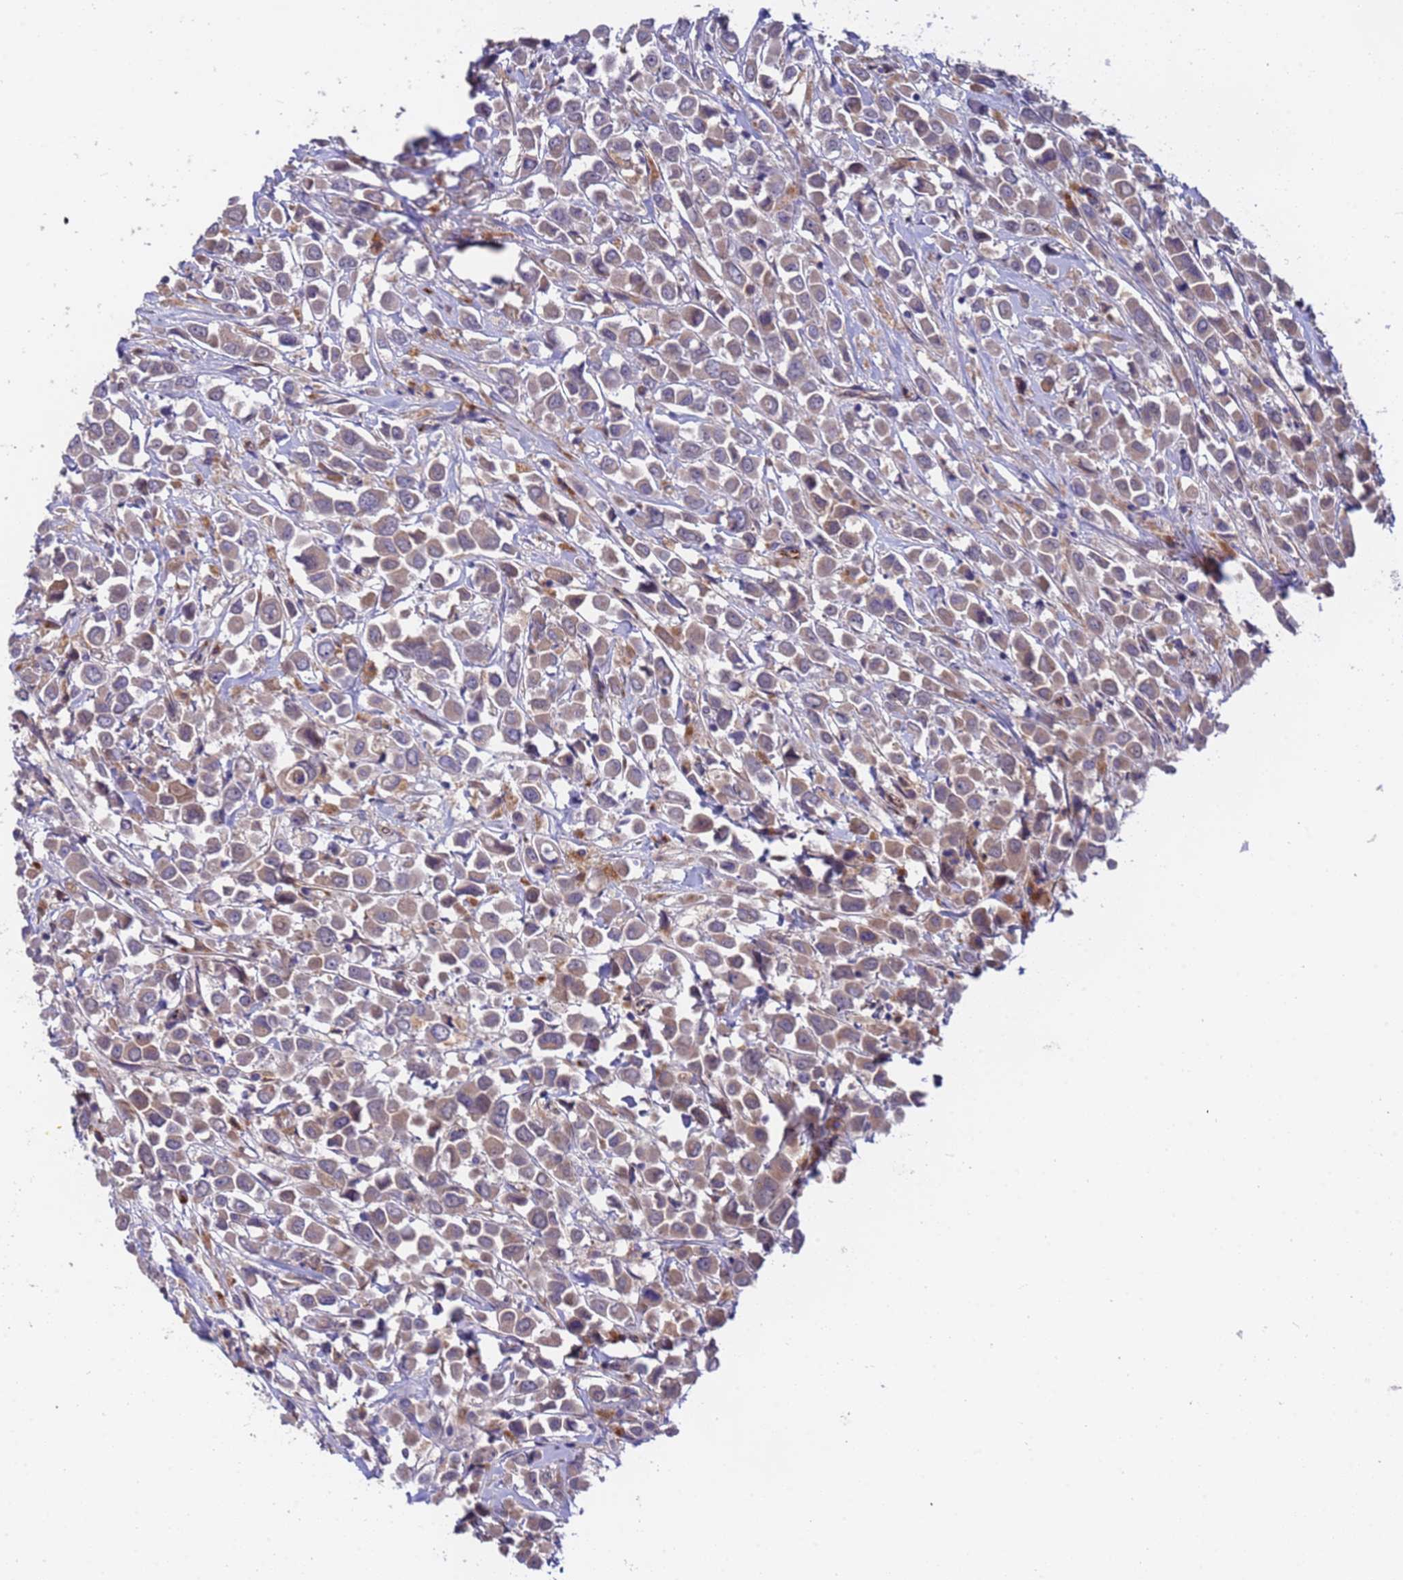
{"staining": {"intensity": "weak", "quantity": ">75%", "location": "cytoplasmic/membranous"}, "tissue": "breast cancer", "cell_type": "Tumor cells", "image_type": "cancer", "snomed": [{"axis": "morphology", "description": "Duct carcinoma"}, {"axis": "topography", "description": "Breast"}], "caption": "Immunohistochemical staining of breast cancer displays low levels of weak cytoplasmic/membranous staining in about >75% of tumor cells. The staining was performed using DAB (3,3'-diaminobenzidine), with brown indicating positive protein expression. Nuclei are stained blue with hematoxylin.", "gene": "ZNF248", "patient": {"sex": "female", "age": 61}}